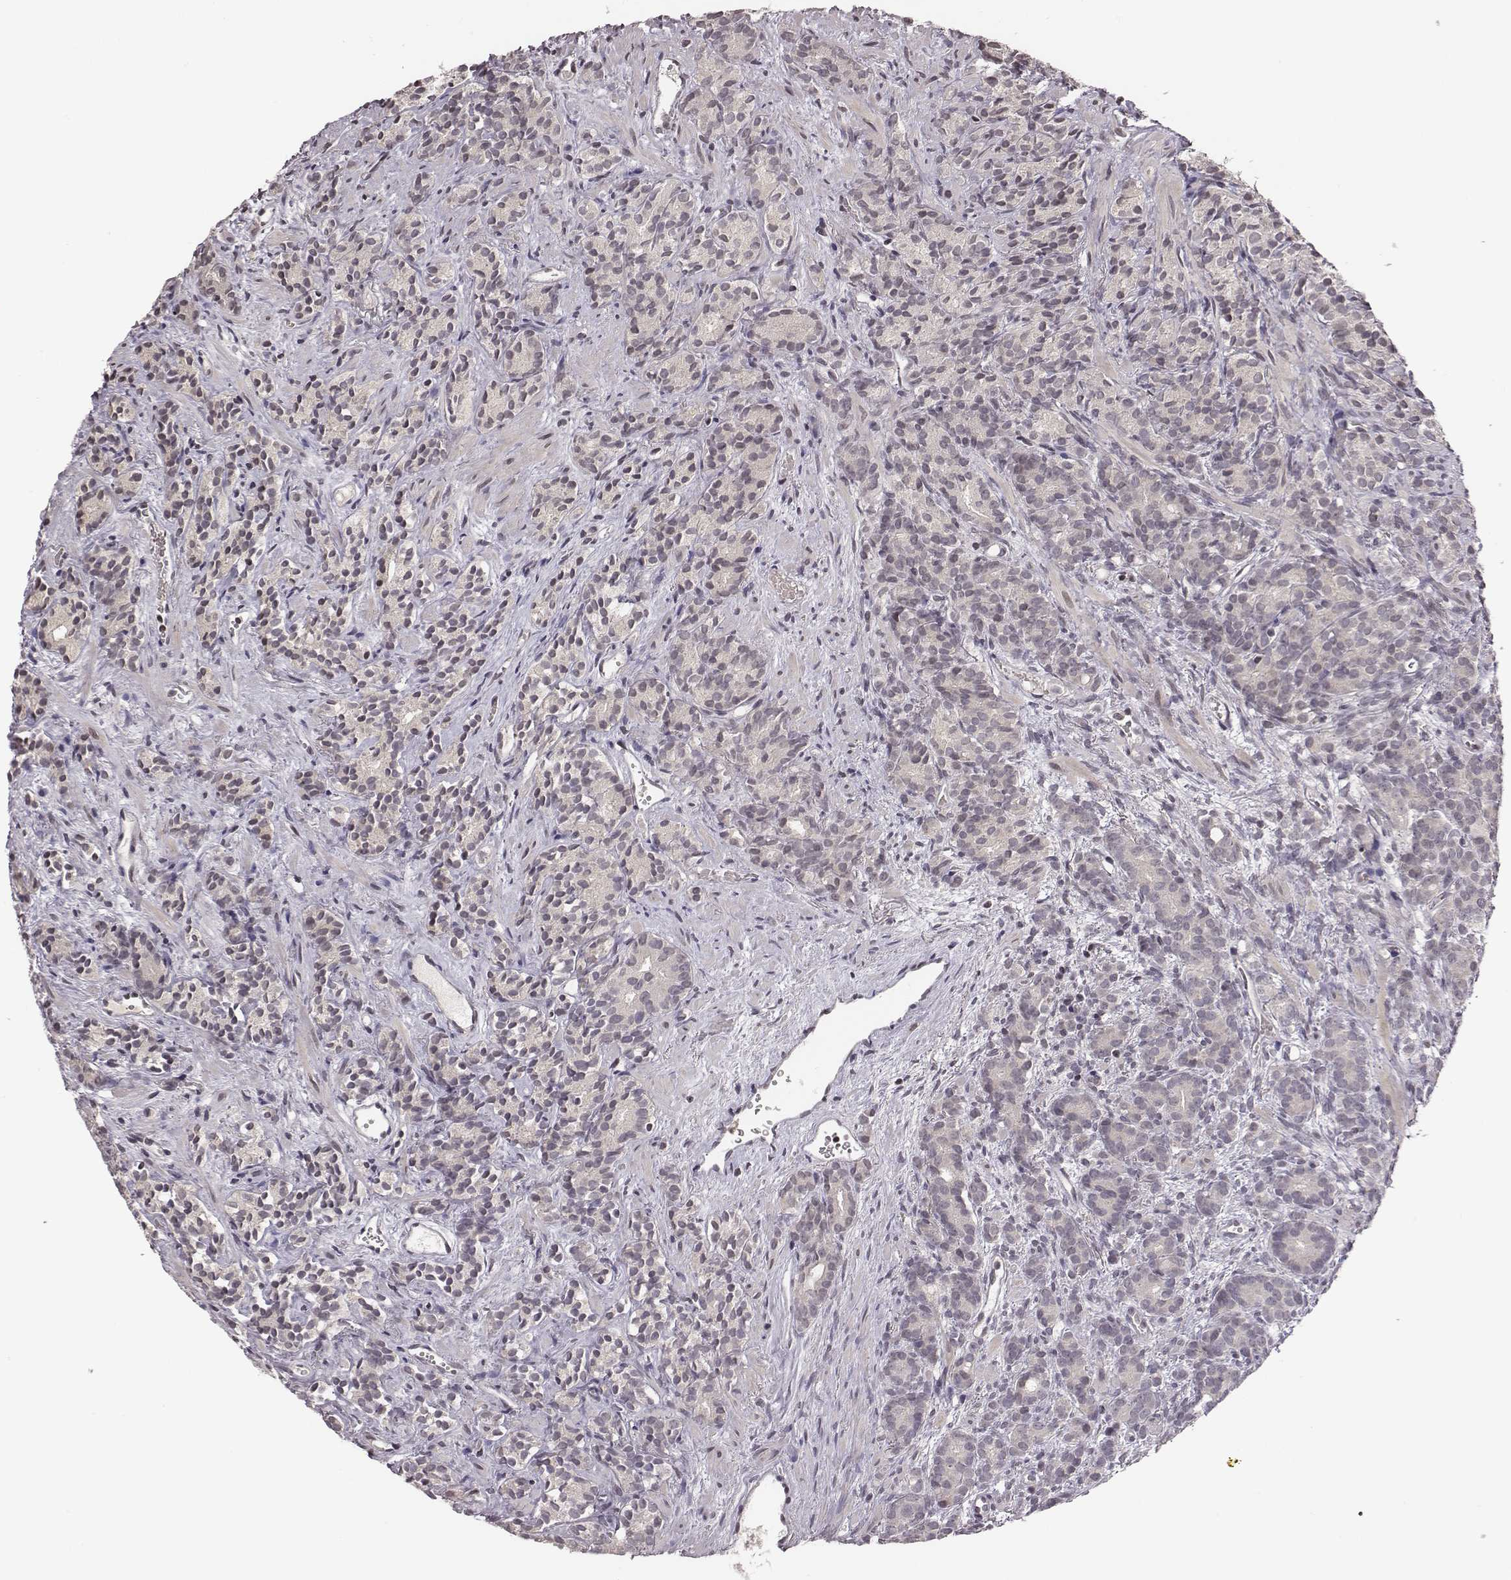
{"staining": {"intensity": "negative", "quantity": "none", "location": "none"}, "tissue": "prostate cancer", "cell_type": "Tumor cells", "image_type": "cancer", "snomed": [{"axis": "morphology", "description": "Adenocarcinoma, High grade"}, {"axis": "topography", "description": "Prostate"}], "caption": "This is an immunohistochemistry micrograph of human high-grade adenocarcinoma (prostate). There is no staining in tumor cells.", "gene": "GRM4", "patient": {"sex": "male", "age": 84}}